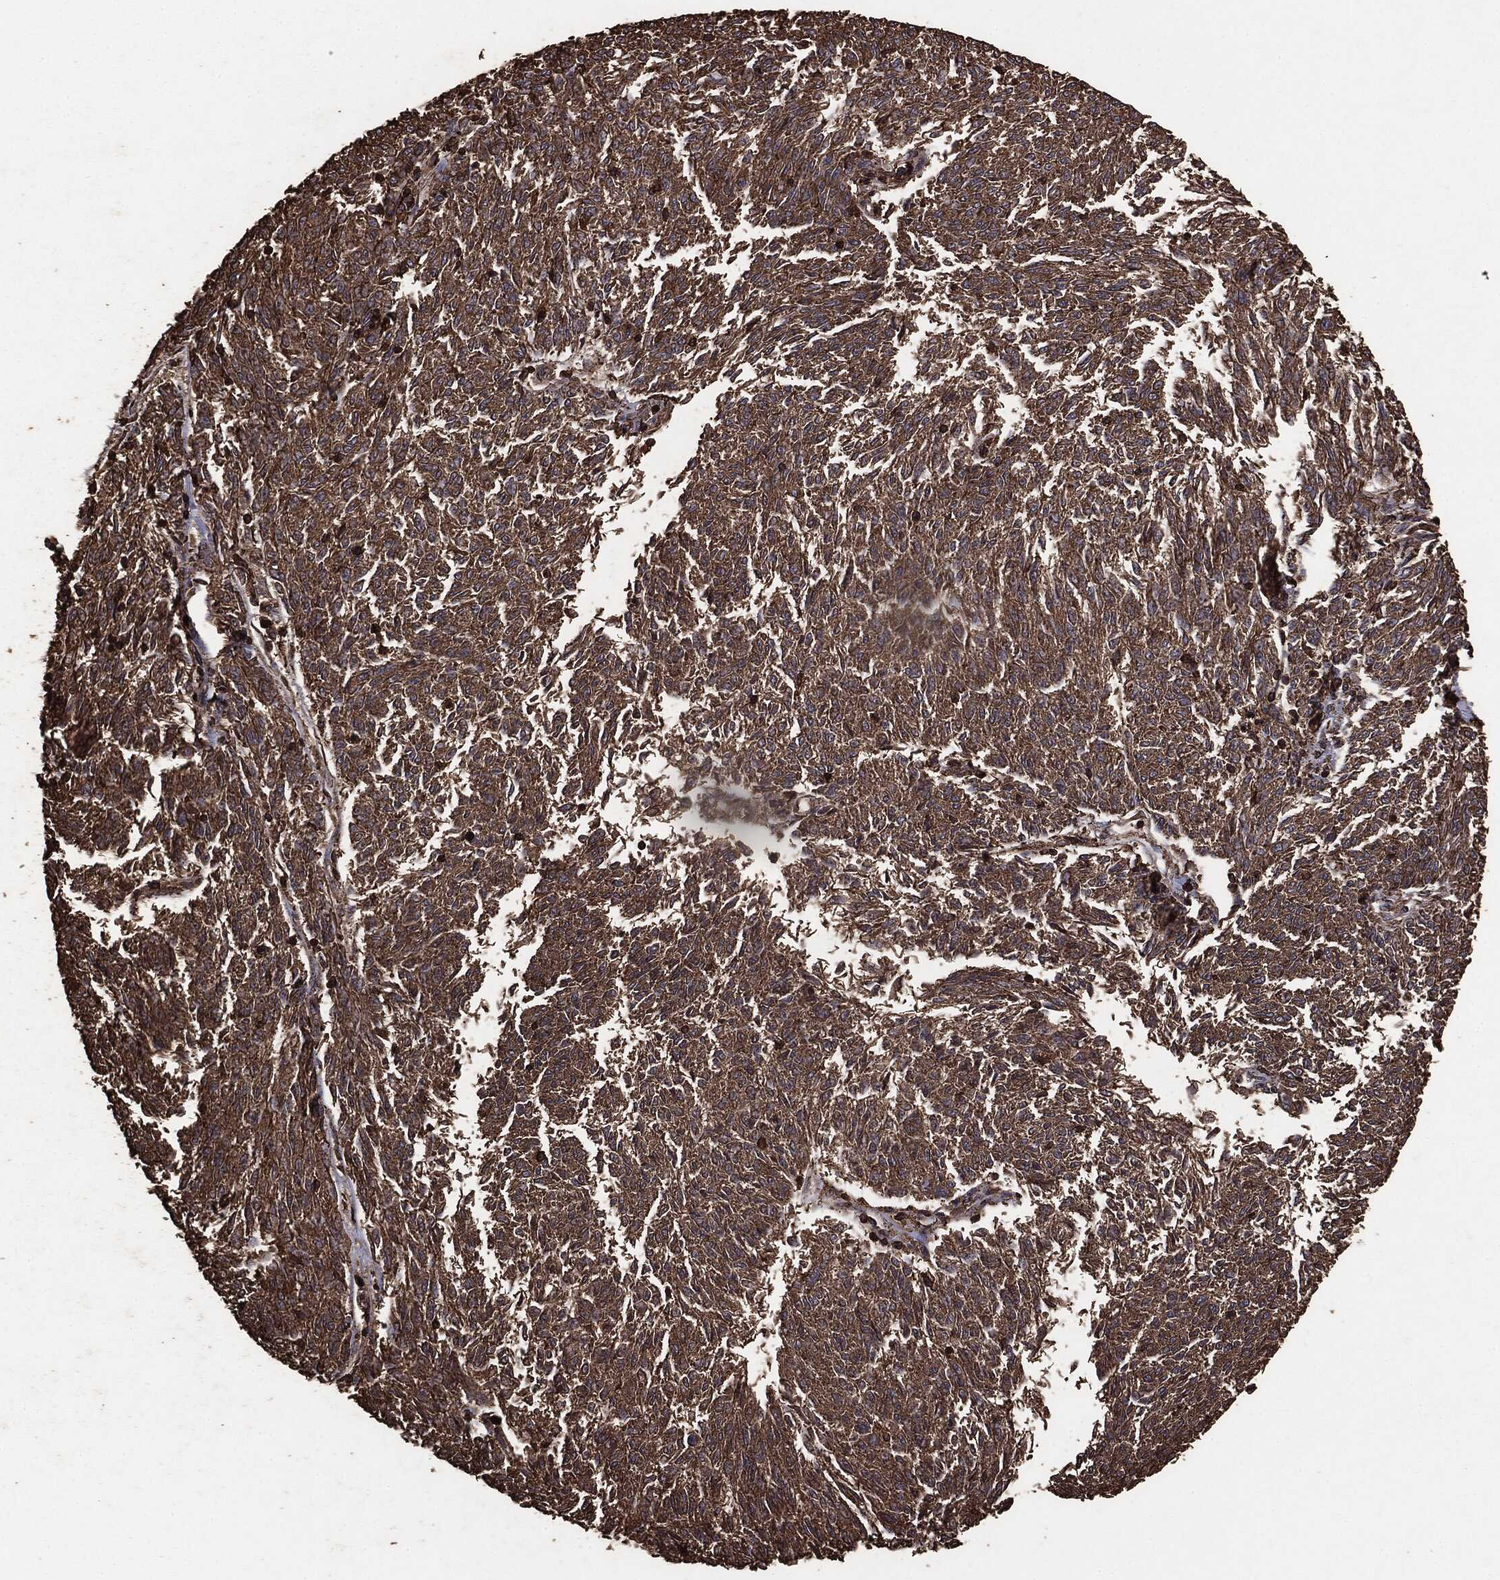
{"staining": {"intensity": "moderate", "quantity": ">75%", "location": "cytoplasmic/membranous"}, "tissue": "melanoma", "cell_type": "Tumor cells", "image_type": "cancer", "snomed": [{"axis": "morphology", "description": "Malignant melanoma, NOS"}, {"axis": "topography", "description": "Skin"}], "caption": "Protein expression analysis of human malignant melanoma reveals moderate cytoplasmic/membranous expression in about >75% of tumor cells. Nuclei are stained in blue.", "gene": "MTOR", "patient": {"sex": "female", "age": 72}}